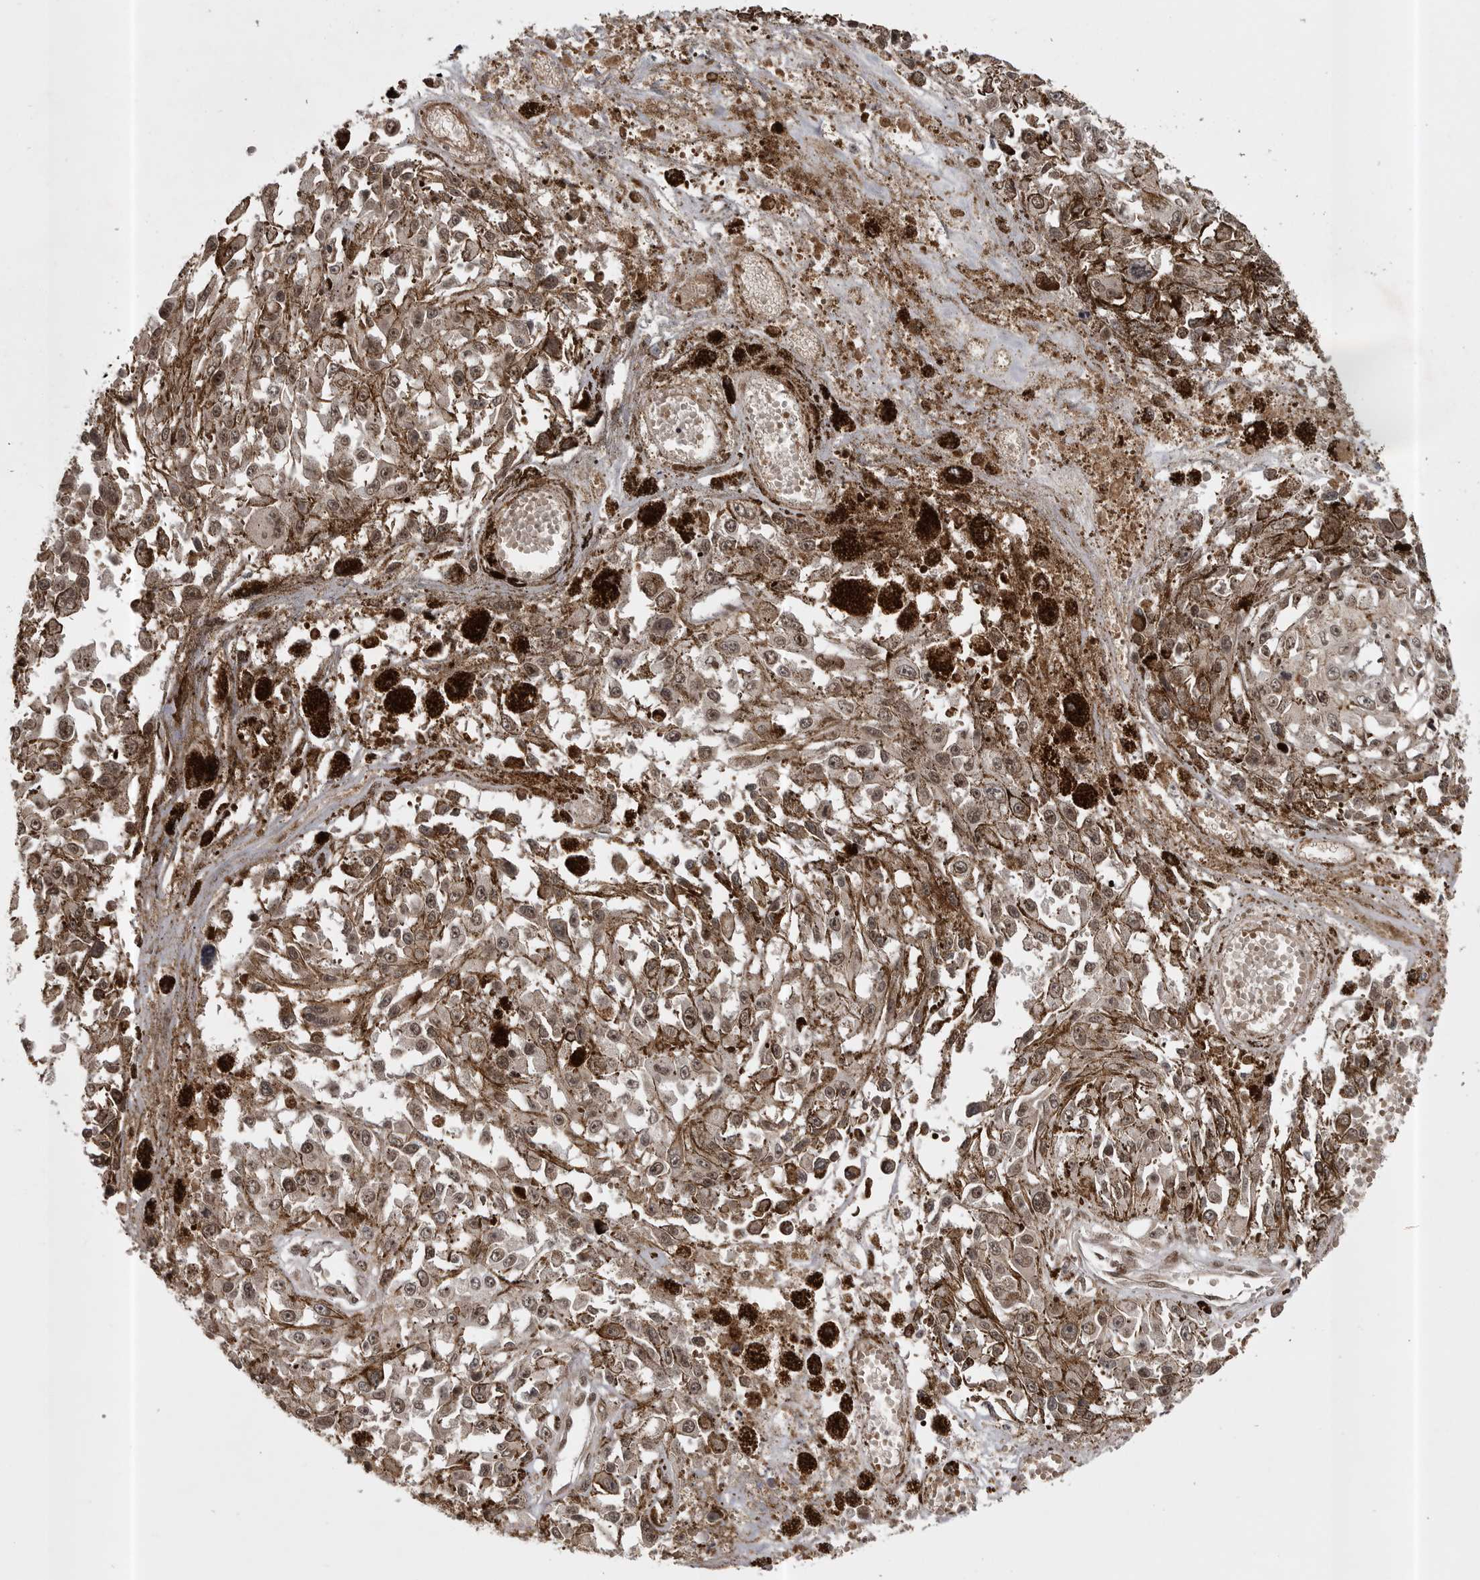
{"staining": {"intensity": "weak", "quantity": ">75%", "location": "nuclear"}, "tissue": "melanoma", "cell_type": "Tumor cells", "image_type": "cancer", "snomed": [{"axis": "morphology", "description": "Malignant melanoma, Metastatic site"}, {"axis": "topography", "description": "Lymph node"}], "caption": "Immunohistochemical staining of human melanoma reveals low levels of weak nuclear positivity in approximately >75% of tumor cells.", "gene": "SNX16", "patient": {"sex": "male", "age": 59}}